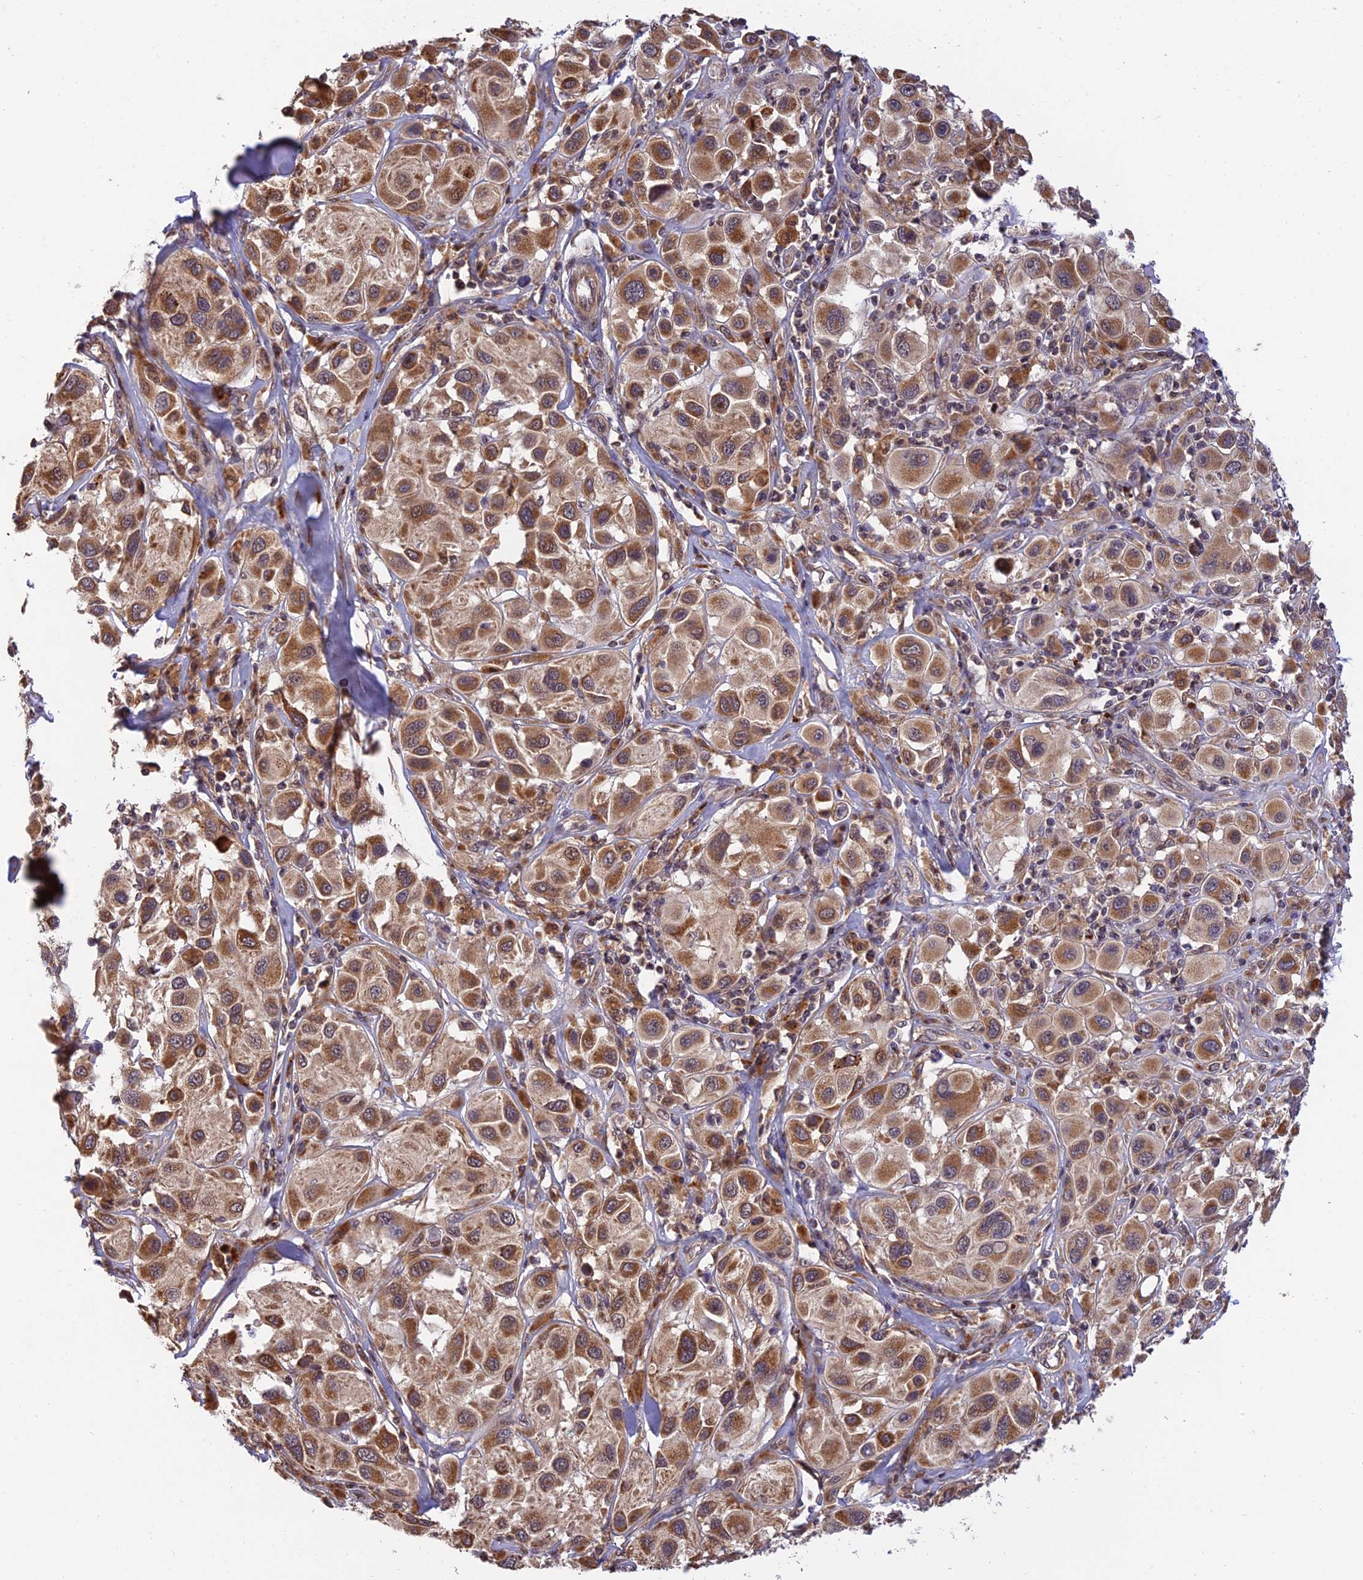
{"staining": {"intensity": "moderate", "quantity": ">75%", "location": "cytoplasmic/membranous"}, "tissue": "melanoma", "cell_type": "Tumor cells", "image_type": "cancer", "snomed": [{"axis": "morphology", "description": "Malignant melanoma, Metastatic site"}, {"axis": "topography", "description": "Skin"}], "caption": "DAB (3,3'-diaminobenzidine) immunohistochemical staining of human melanoma reveals moderate cytoplasmic/membranous protein expression in about >75% of tumor cells. The staining is performed using DAB (3,3'-diaminobenzidine) brown chromogen to label protein expression. The nuclei are counter-stained blue using hematoxylin.", "gene": "MNS1", "patient": {"sex": "male", "age": 41}}